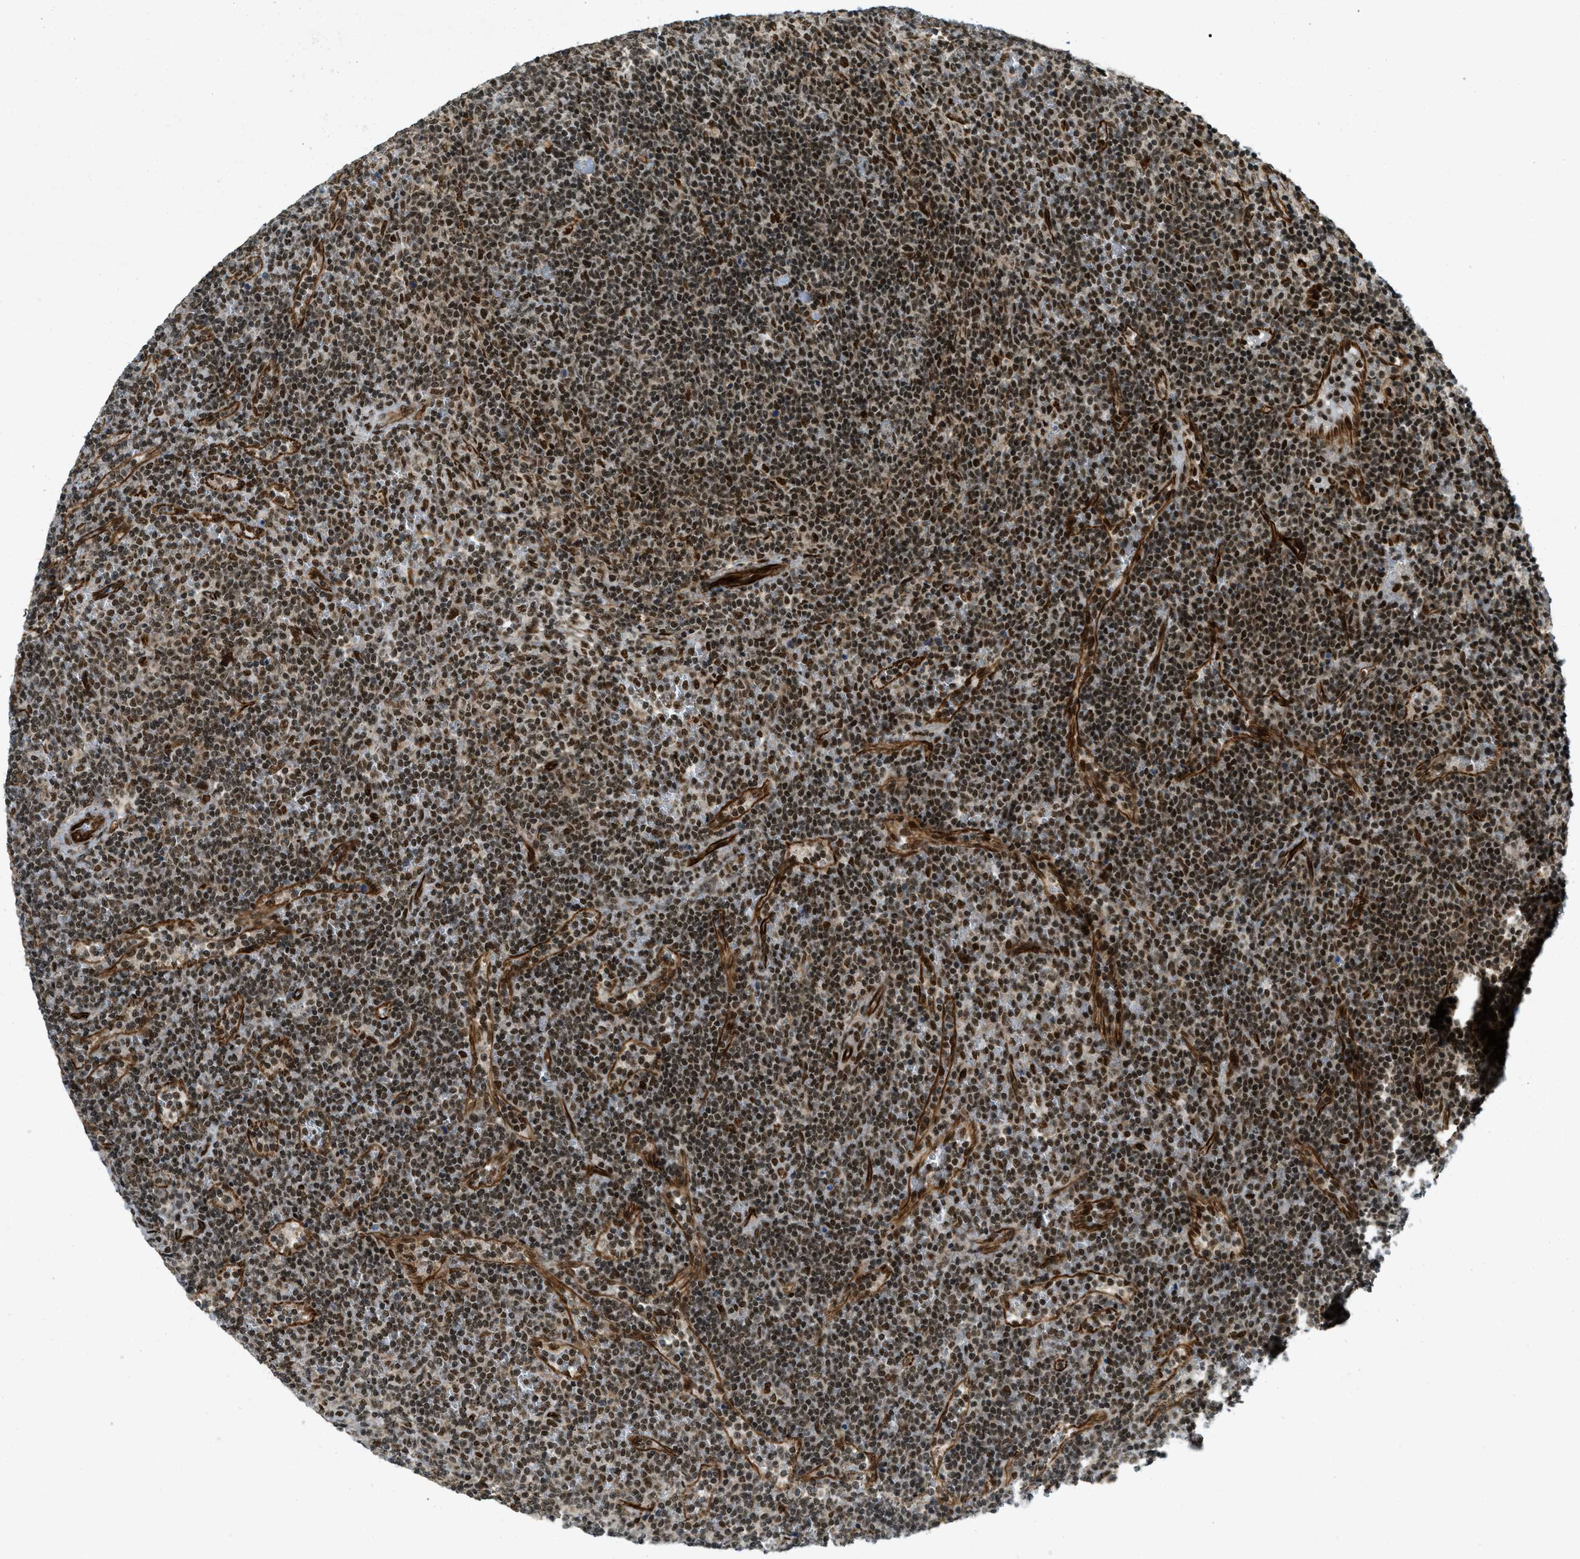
{"staining": {"intensity": "moderate", "quantity": ">75%", "location": "nuclear"}, "tissue": "lymphoma", "cell_type": "Tumor cells", "image_type": "cancer", "snomed": [{"axis": "morphology", "description": "Malignant lymphoma, non-Hodgkin's type, Low grade"}, {"axis": "topography", "description": "Spleen"}], "caption": "IHC histopathology image of neoplastic tissue: low-grade malignant lymphoma, non-Hodgkin's type stained using IHC shows medium levels of moderate protein expression localized specifically in the nuclear of tumor cells, appearing as a nuclear brown color.", "gene": "ZFR", "patient": {"sex": "female", "age": 50}}